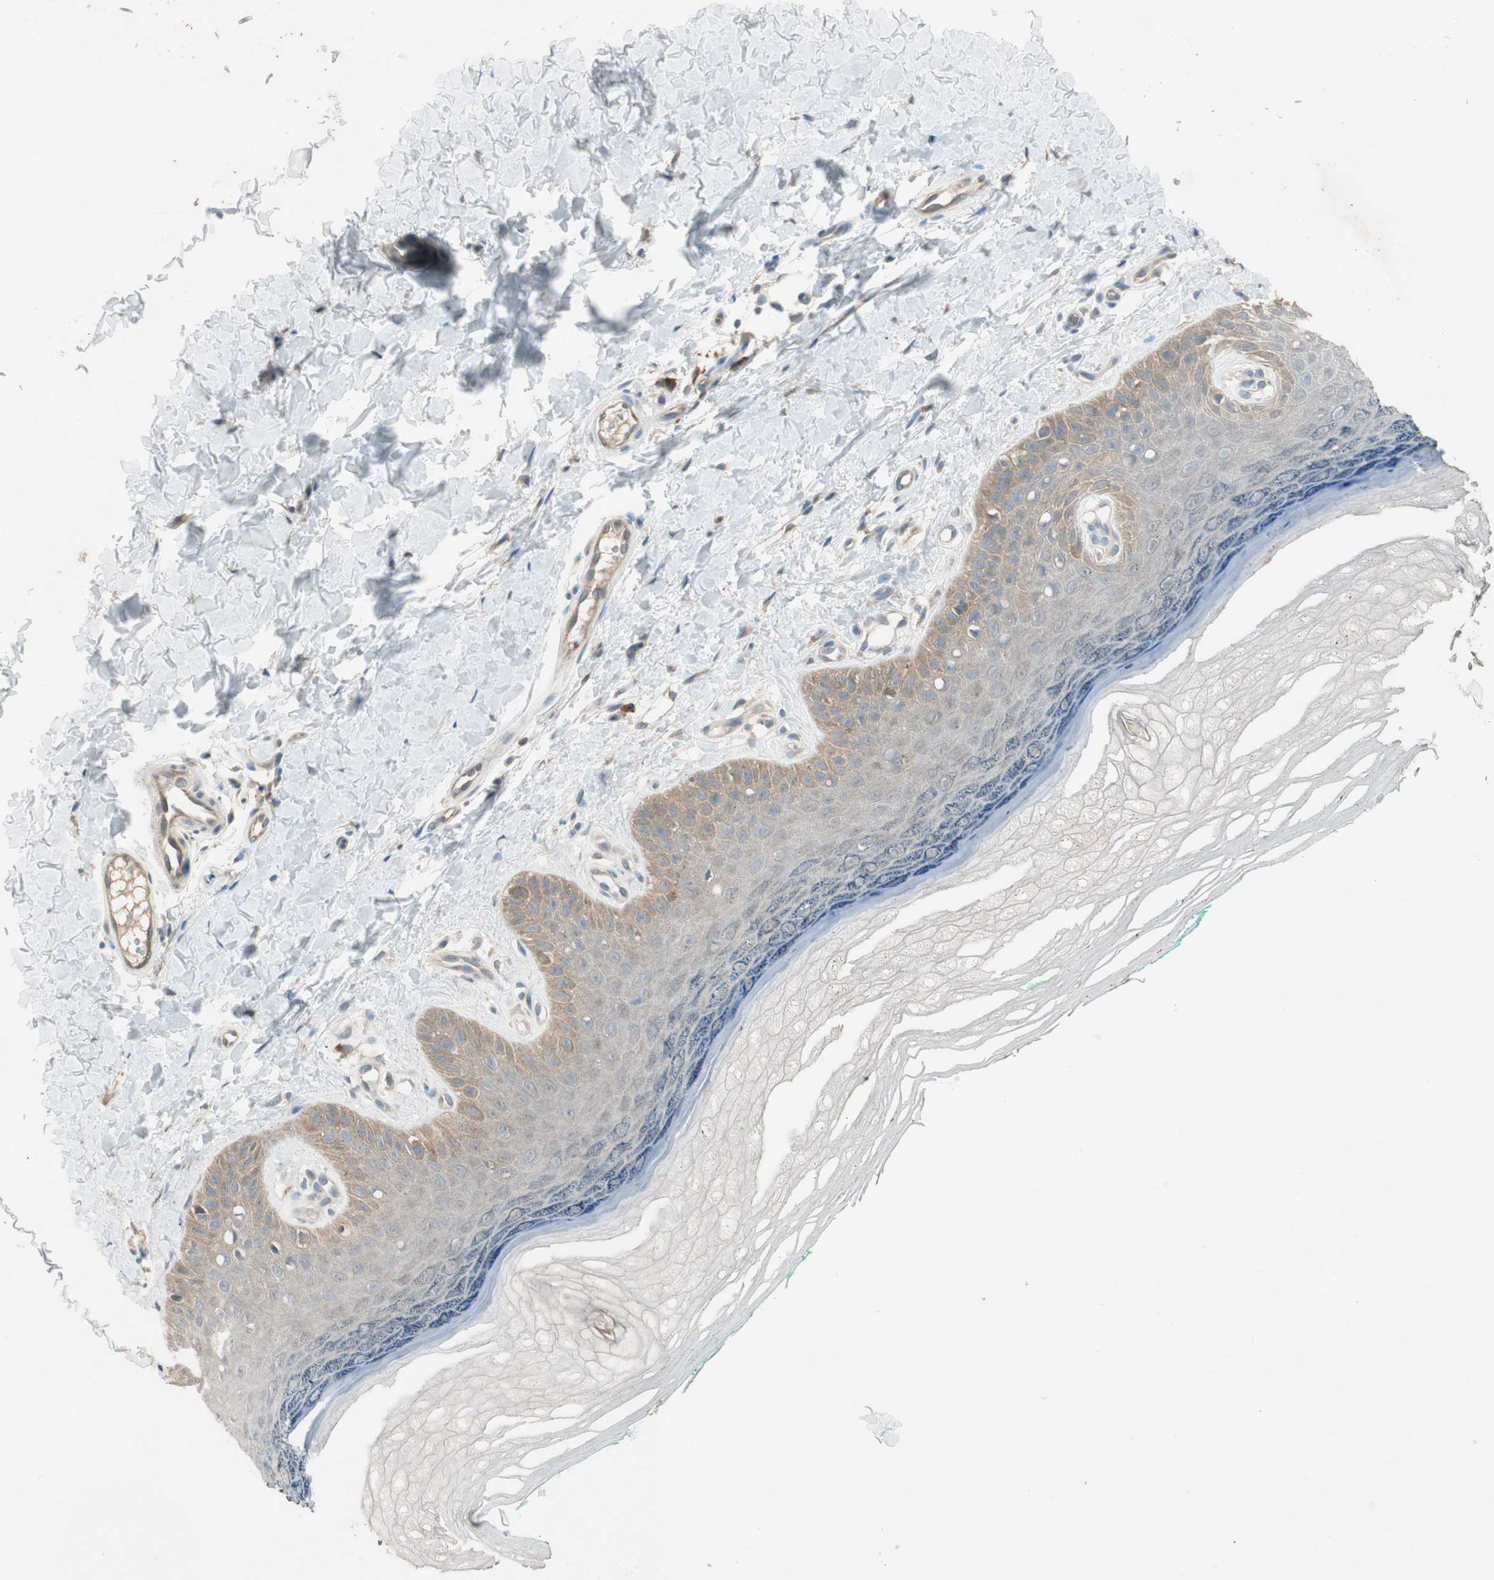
{"staining": {"intensity": "moderate", "quantity": ">75%", "location": "cytoplasmic/membranous"}, "tissue": "skin", "cell_type": "Fibroblasts", "image_type": "normal", "snomed": [{"axis": "morphology", "description": "Normal tissue, NOS"}, {"axis": "topography", "description": "Skin"}], "caption": "A histopathology image of human skin stained for a protein shows moderate cytoplasmic/membranous brown staining in fibroblasts. (brown staining indicates protein expression, while blue staining denotes nuclei).", "gene": "NCLN", "patient": {"sex": "male", "age": 26}}